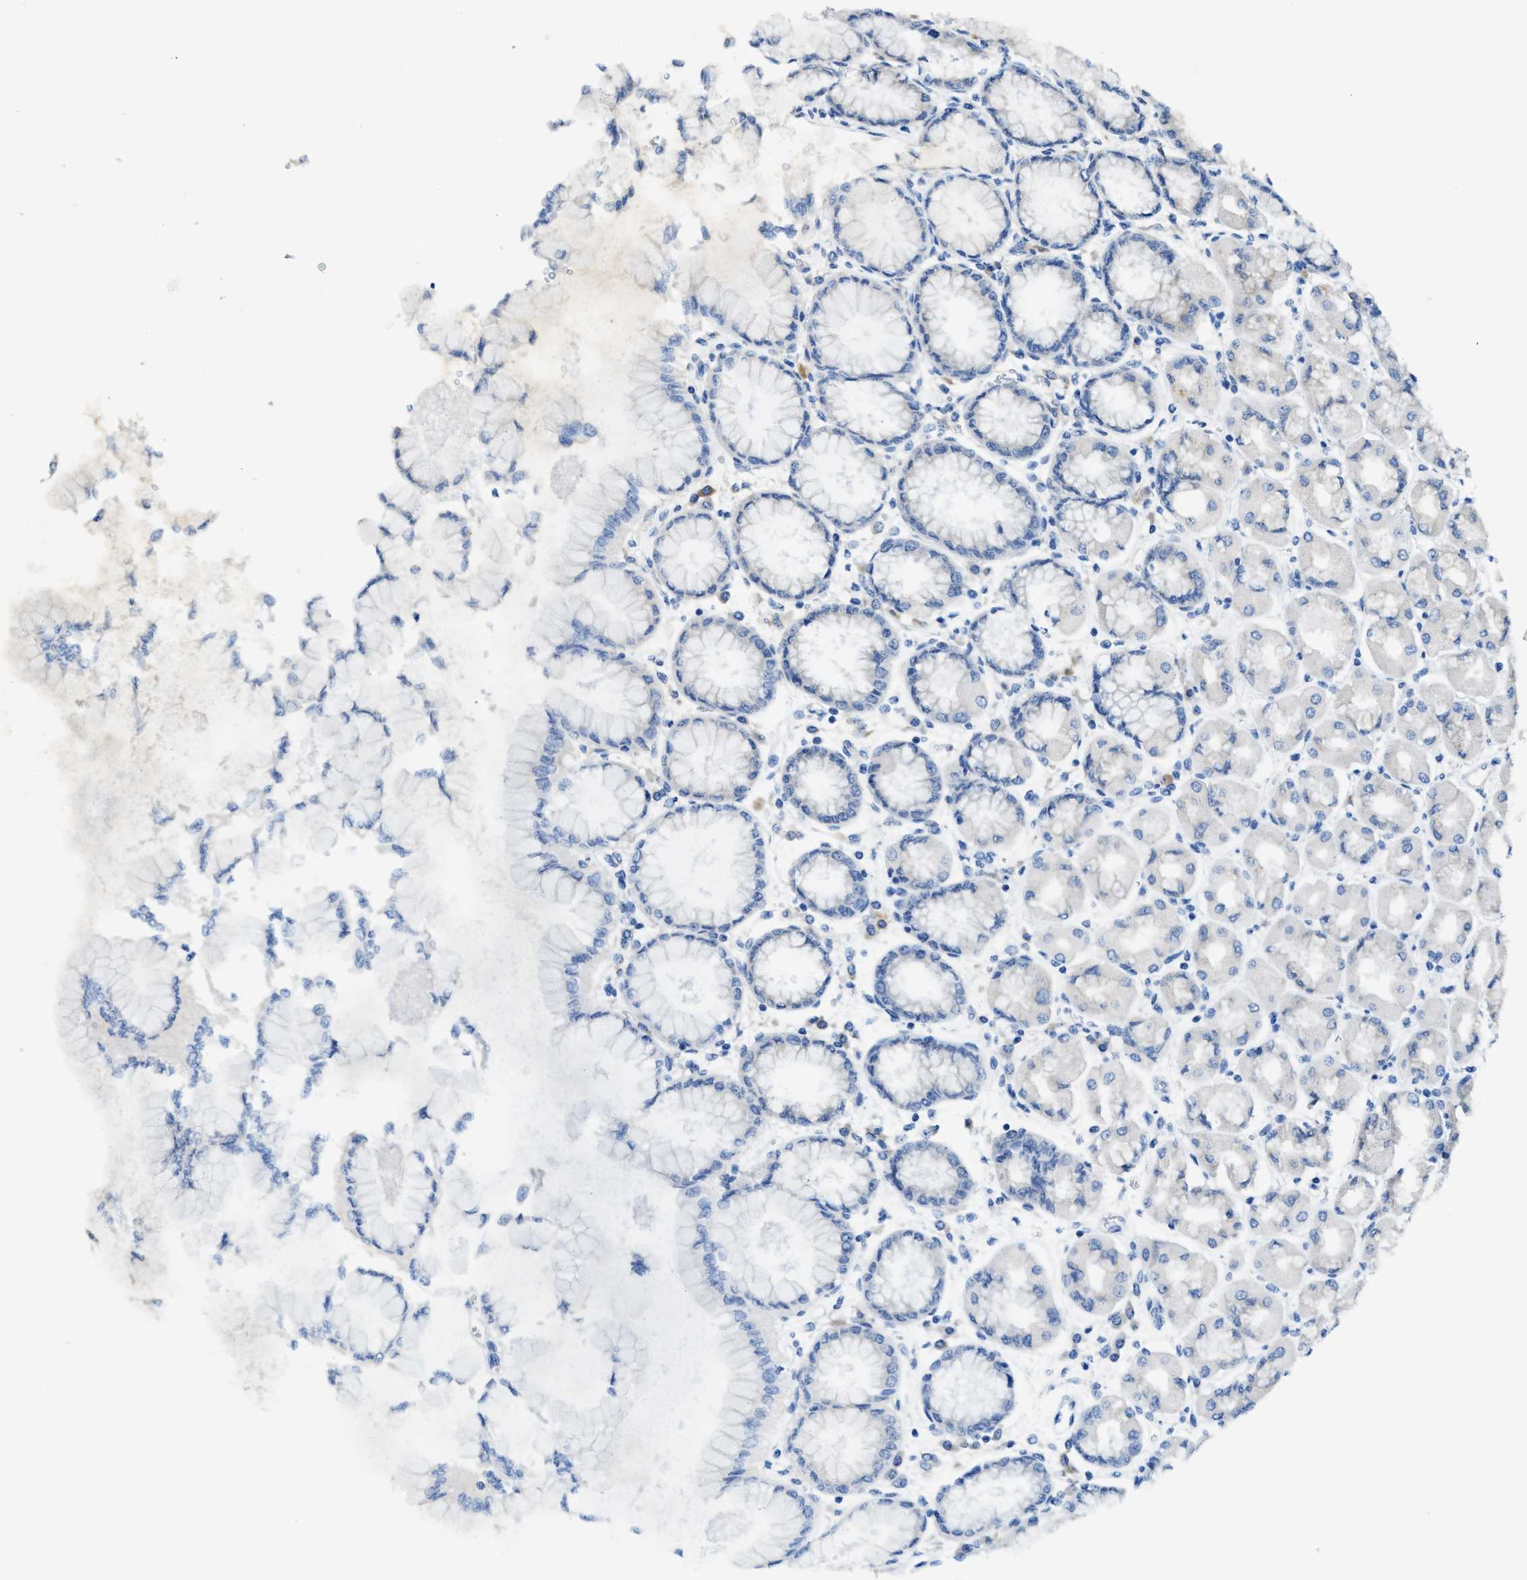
{"staining": {"intensity": "negative", "quantity": "none", "location": "none"}, "tissue": "stomach", "cell_type": "Glandular cells", "image_type": "normal", "snomed": [{"axis": "morphology", "description": "Normal tissue, NOS"}, {"axis": "topography", "description": "Stomach, upper"}], "caption": "IHC photomicrograph of benign stomach: human stomach stained with DAB (3,3'-diaminobenzidine) reveals no significant protein expression in glandular cells.", "gene": "RIPK2", "patient": {"sex": "female", "age": 56}}